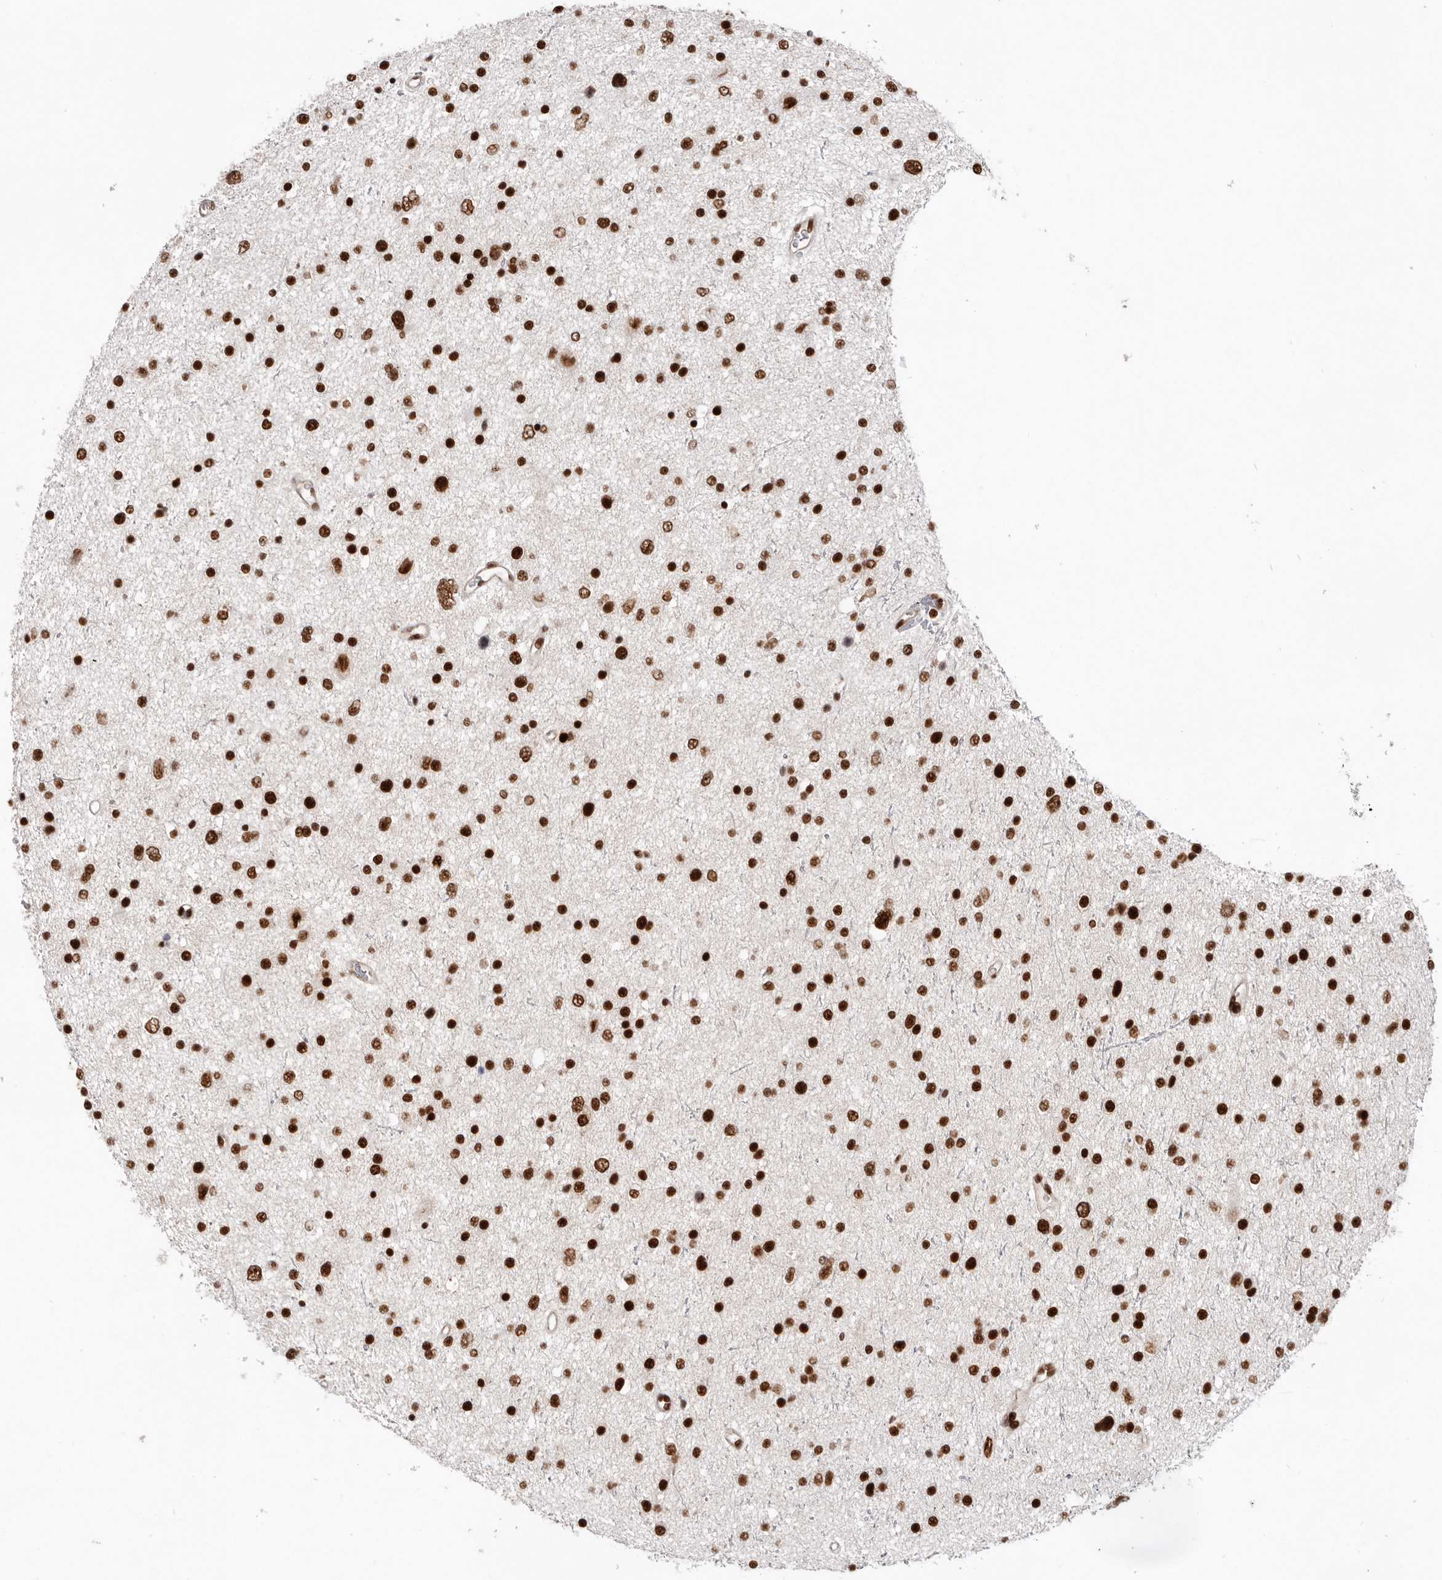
{"staining": {"intensity": "strong", "quantity": ">75%", "location": "nuclear"}, "tissue": "glioma", "cell_type": "Tumor cells", "image_type": "cancer", "snomed": [{"axis": "morphology", "description": "Glioma, malignant, Low grade"}, {"axis": "topography", "description": "Brain"}], "caption": "High-magnification brightfield microscopy of glioma stained with DAB (3,3'-diaminobenzidine) (brown) and counterstained with hematoxylin (blue). tumor cells exhibit strong nuclear positivity is seen in about>75% of cells.", "gene": "CHTOP", "patient": {"sex": "female", "age": 37}}